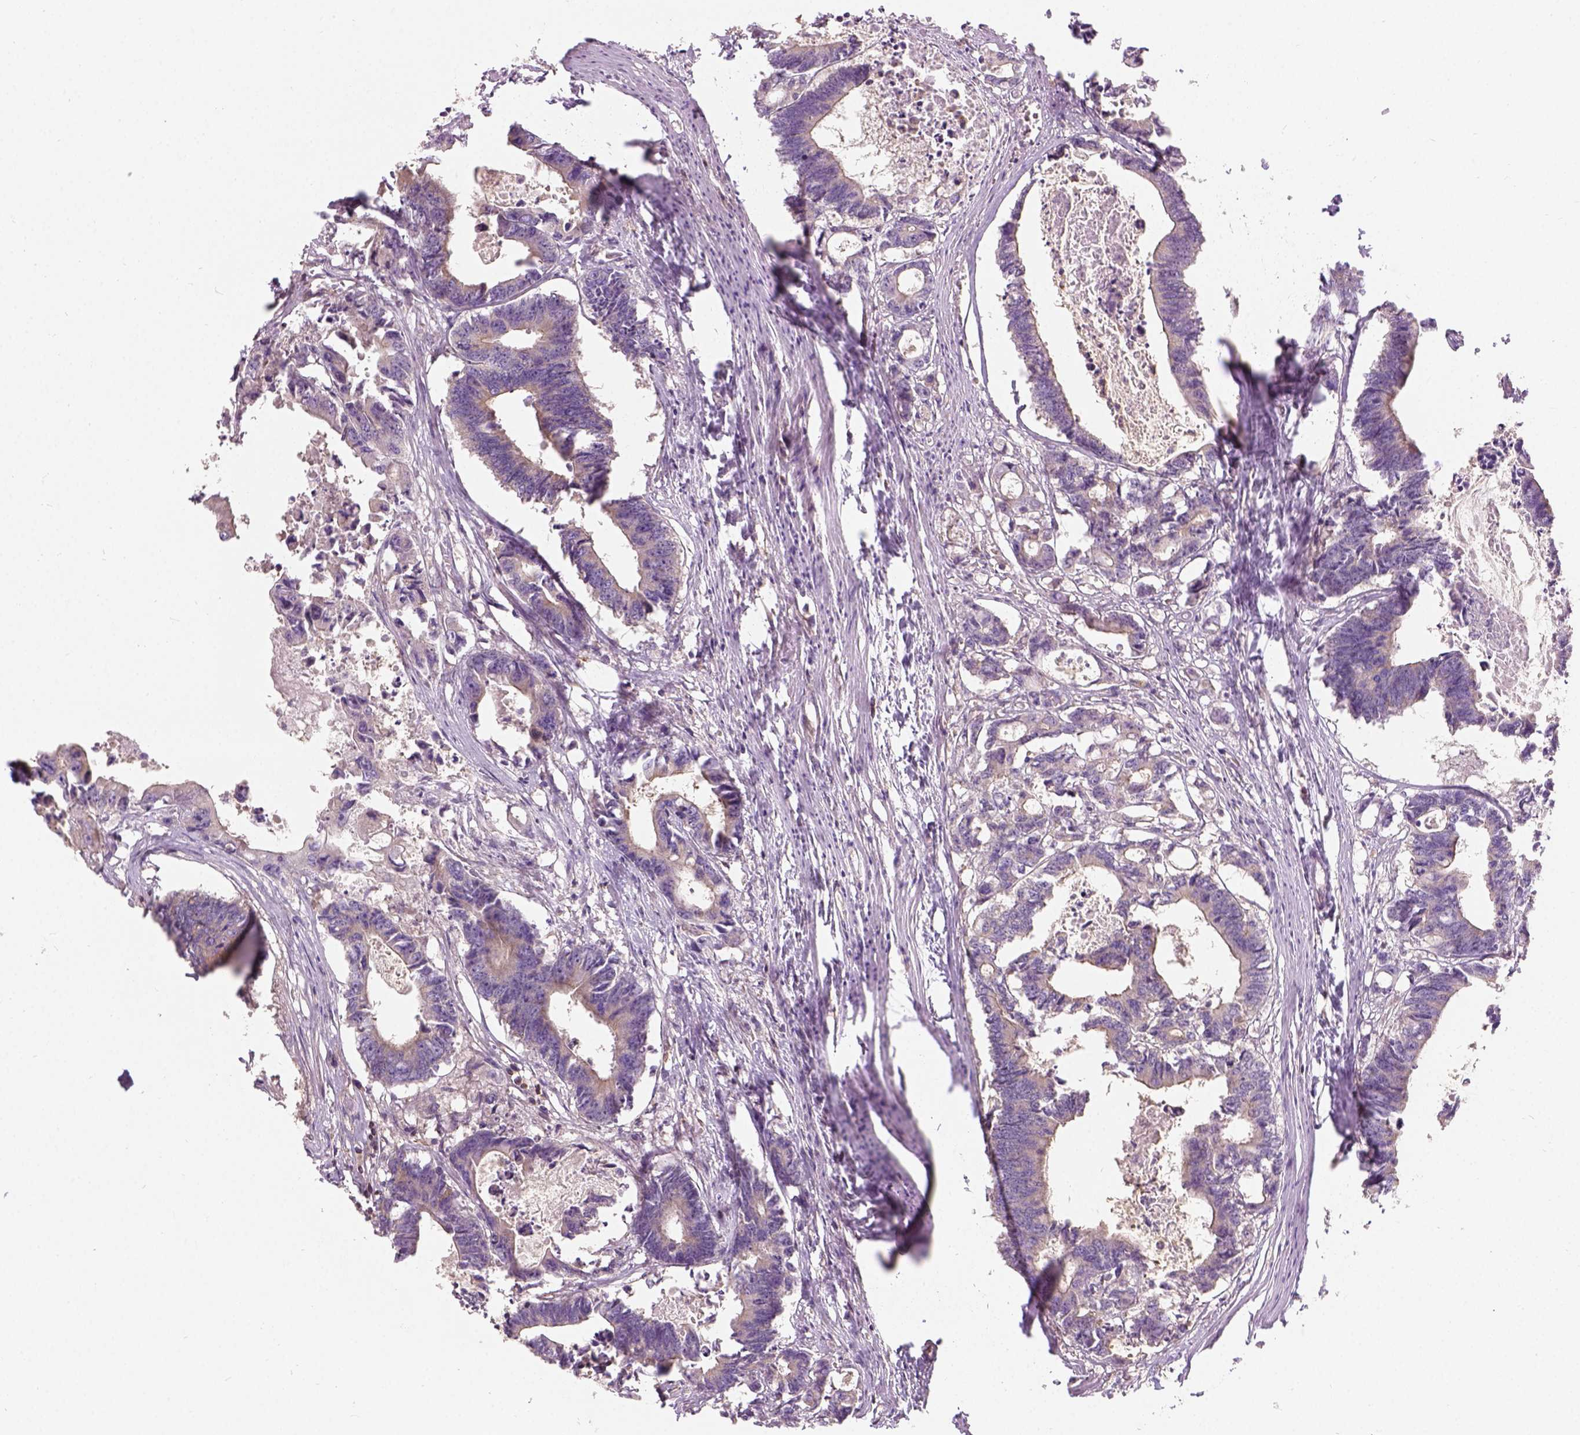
{"staining": {"intensity": "weak", "quantity": ">75%", "location": "cytoplasmic/membranous"}, "tissue": "colorectal cancer", "cell_type": "Tumor cells", "image_type": "cancer", "snomed": [{"axis": "morphology", "description": "Adenocarcinoma, NOS"}, {"axis": "topography", "description": "Rectum"}], "caption": "A brown stain shows weak cytoplasmic/membranous positivity of a protein in colorectal cancer tumor cells.", "gene": "CRACR2A", "patient": {"sex": "male", "age": 54}}